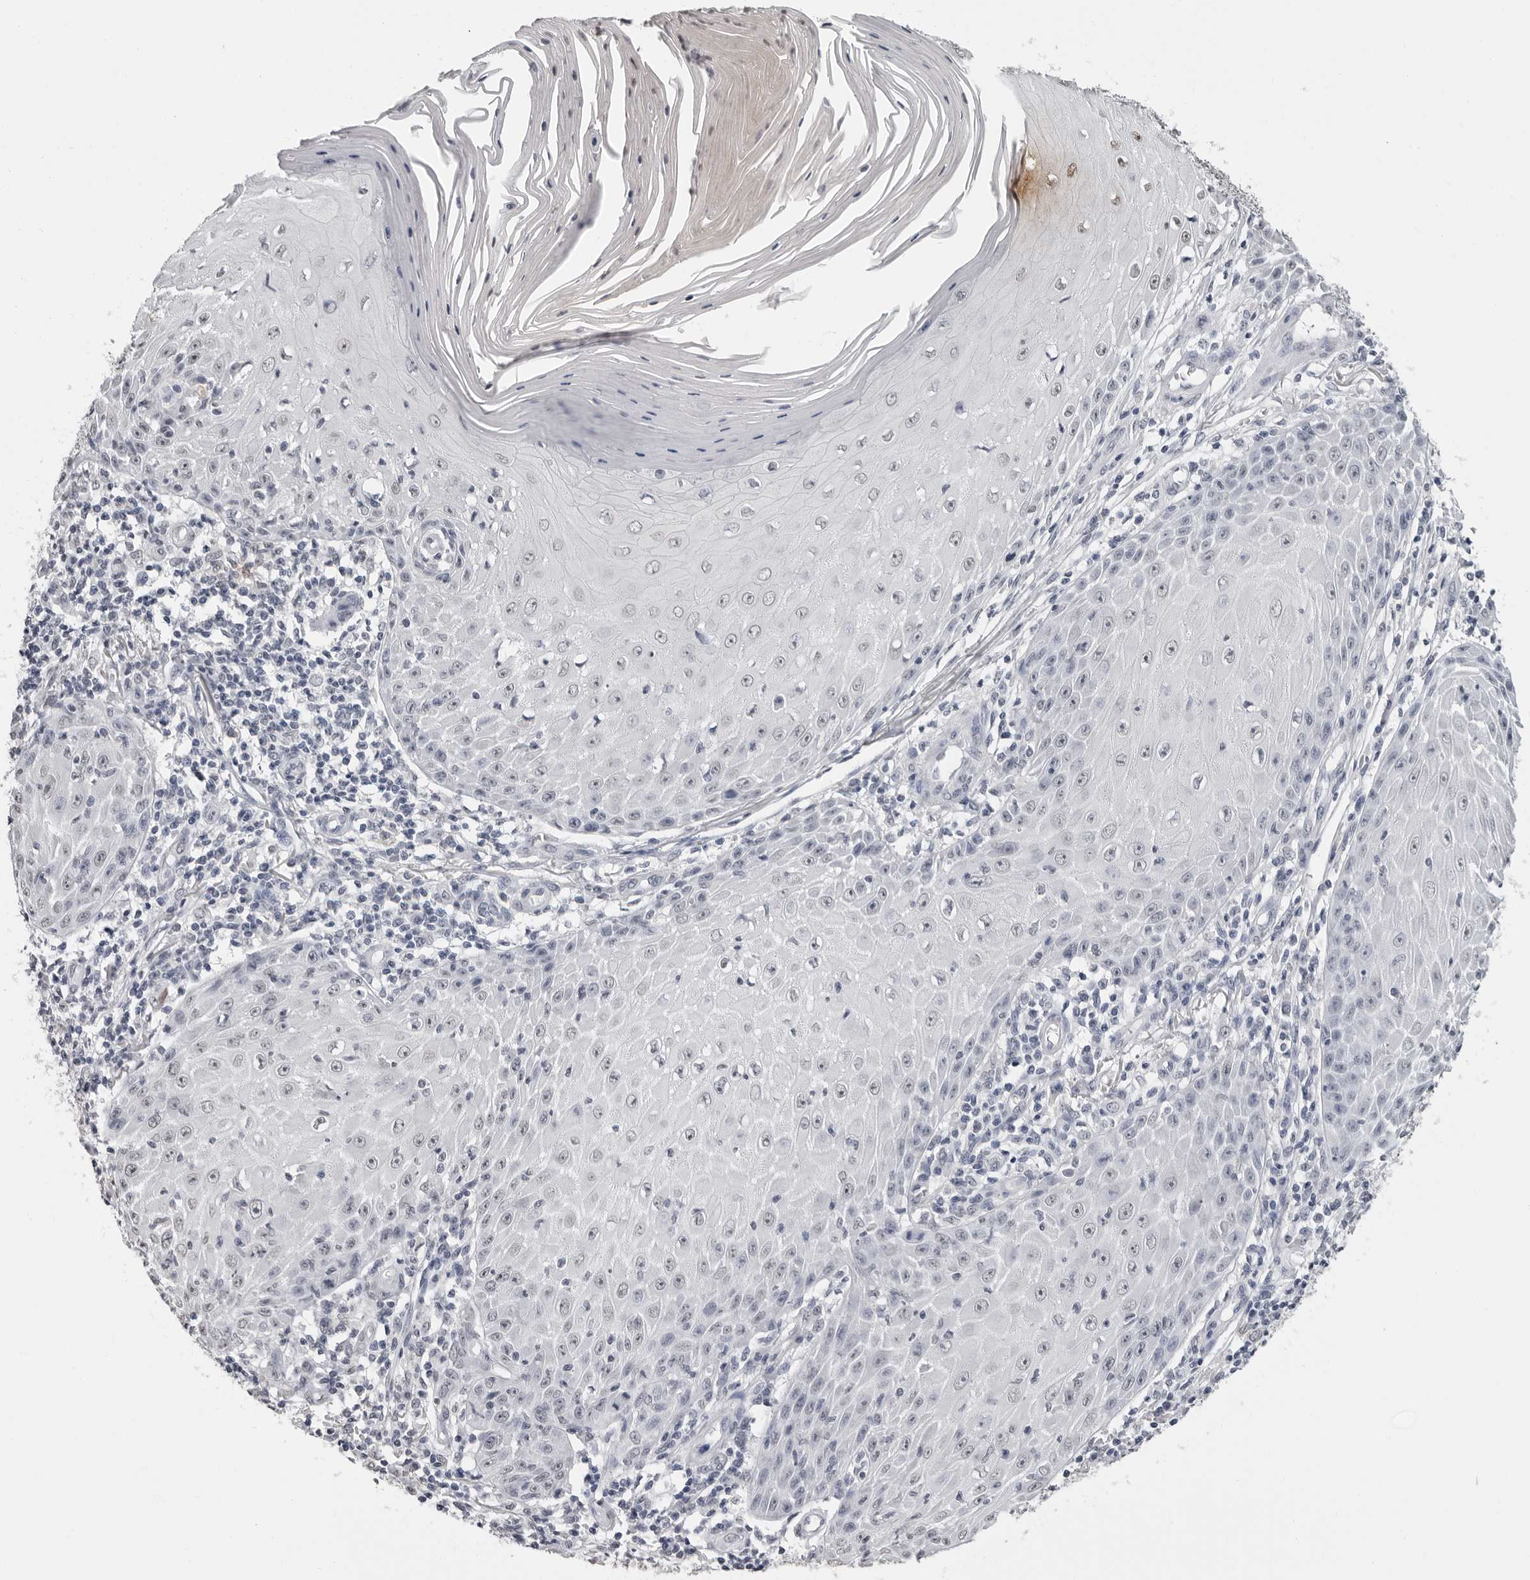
{"staining": {"intensity": "negative", "quantity": "none", "location": "none"}, "tissue": "skin cancer", "cell_type": "Tumor cells", "image_type": "cancer", "snomed": [{"axis": "morphology", "description": "Squamous cell carcinoma, NOS"}, {"axis": "topography", "description": "Skin"}], "caption": "Micrograph shows no protein positivity in tumor cells of skin squamous cell carcinoma tissue.", "gene": "HEPACAM", "patient": {"sex": "female", "age": 73}}